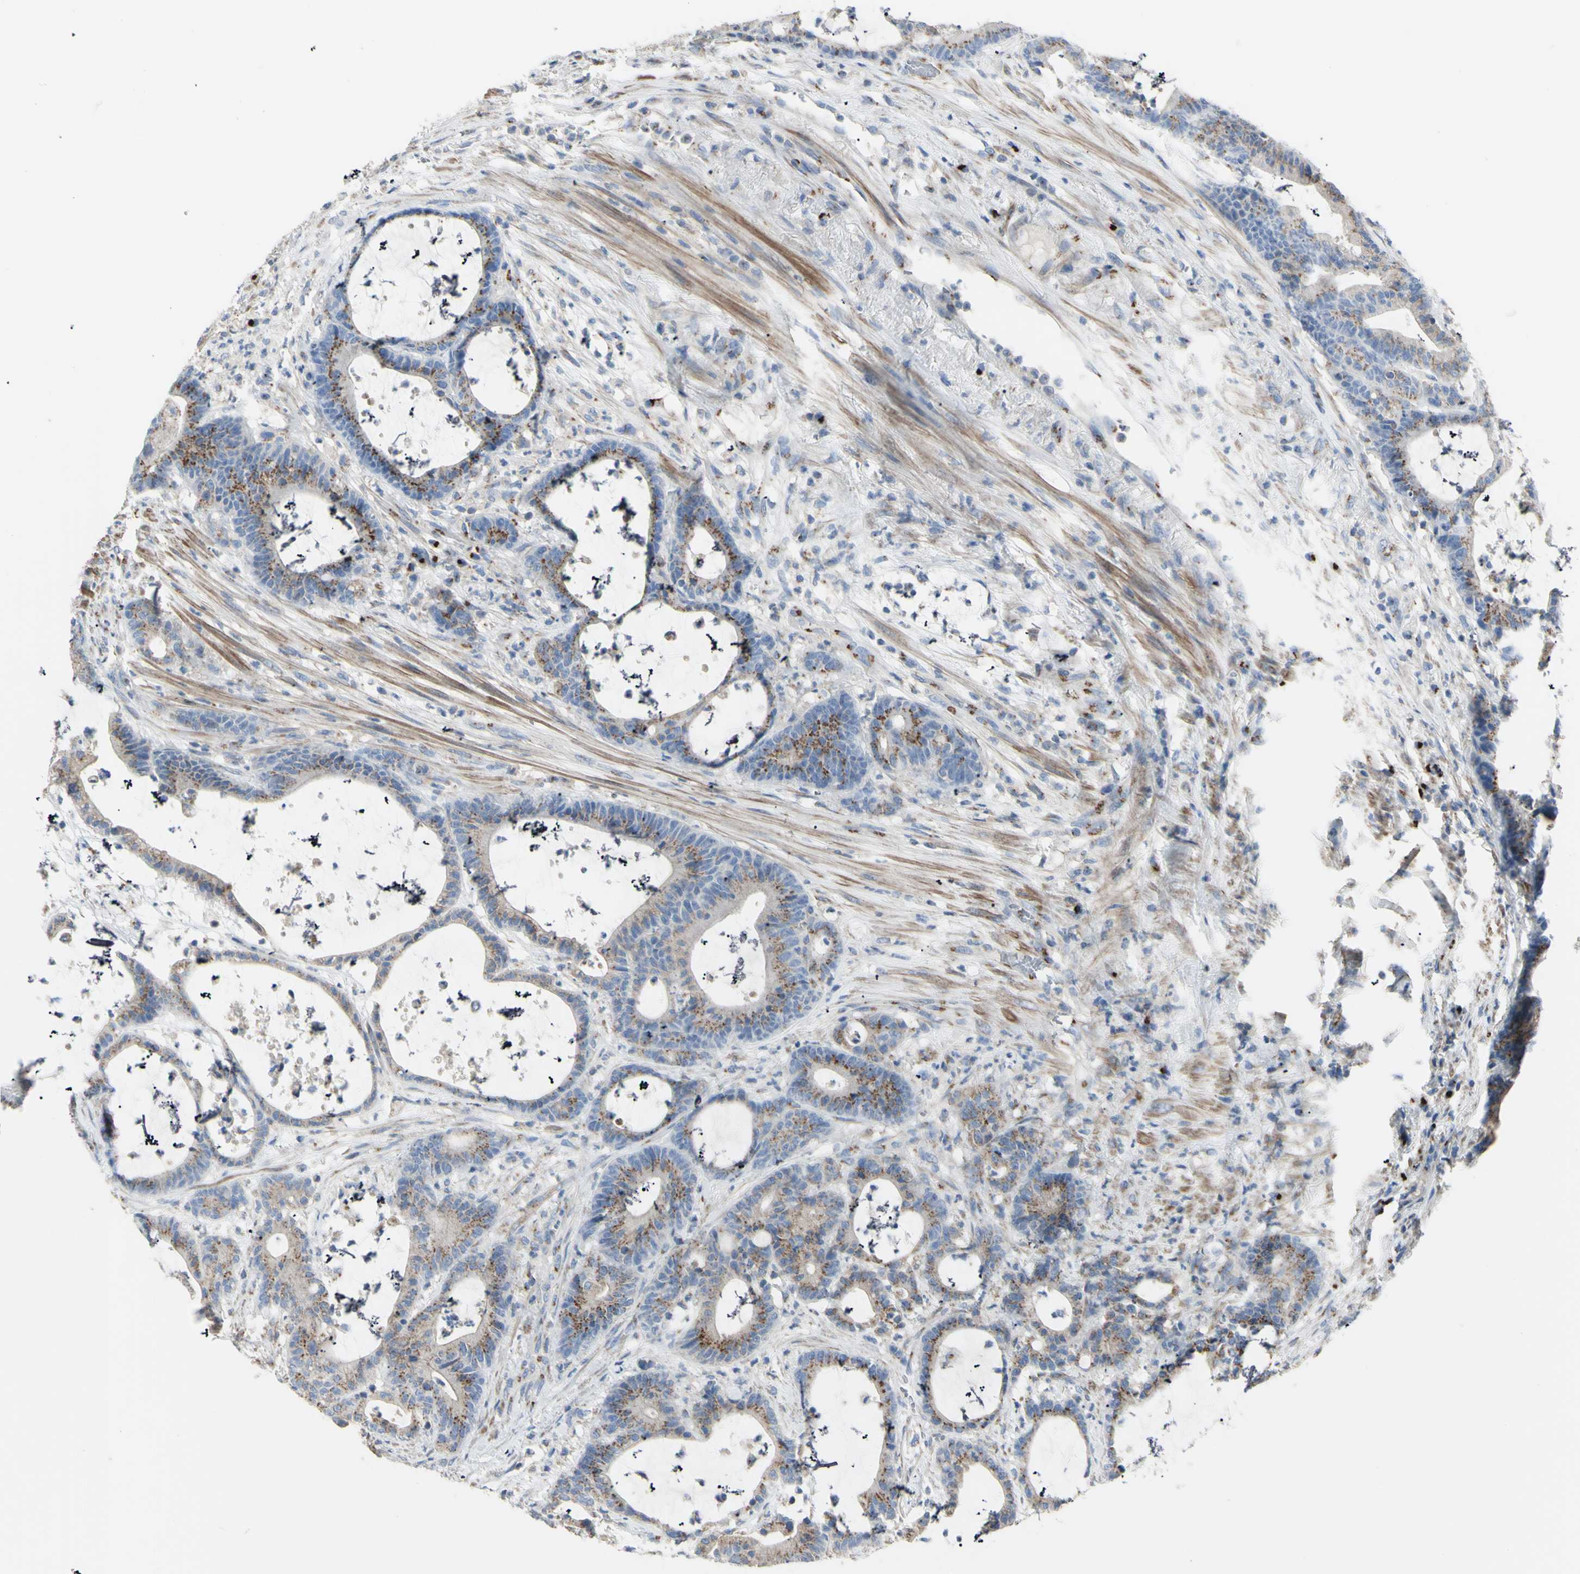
{"staining": {"intensity": "moderate", "quantity": ">75%", "location": "cytoplasmic/membranous"}, "tissue": "colorectal cancer", "cell_type": "Tumor cells", "image_type": "cancer", "snomed": [{"axis": "morphology", "description": "Adenocarcinoma, NOS"}, {"axis": "topography", "description": "Colon"}], "caption": "Protein expression by immunohistochemistry (IHC) reveals moderate cytoplasmic/membranous positivity in about >75% of tumor cells in colorectal cancer (adenocarcinoma). (DAB IHC, brown staining for protein, blue staining for nuclei).", "gene": "B4GALT3", "patient": {"sex": "female", "age": 84}}